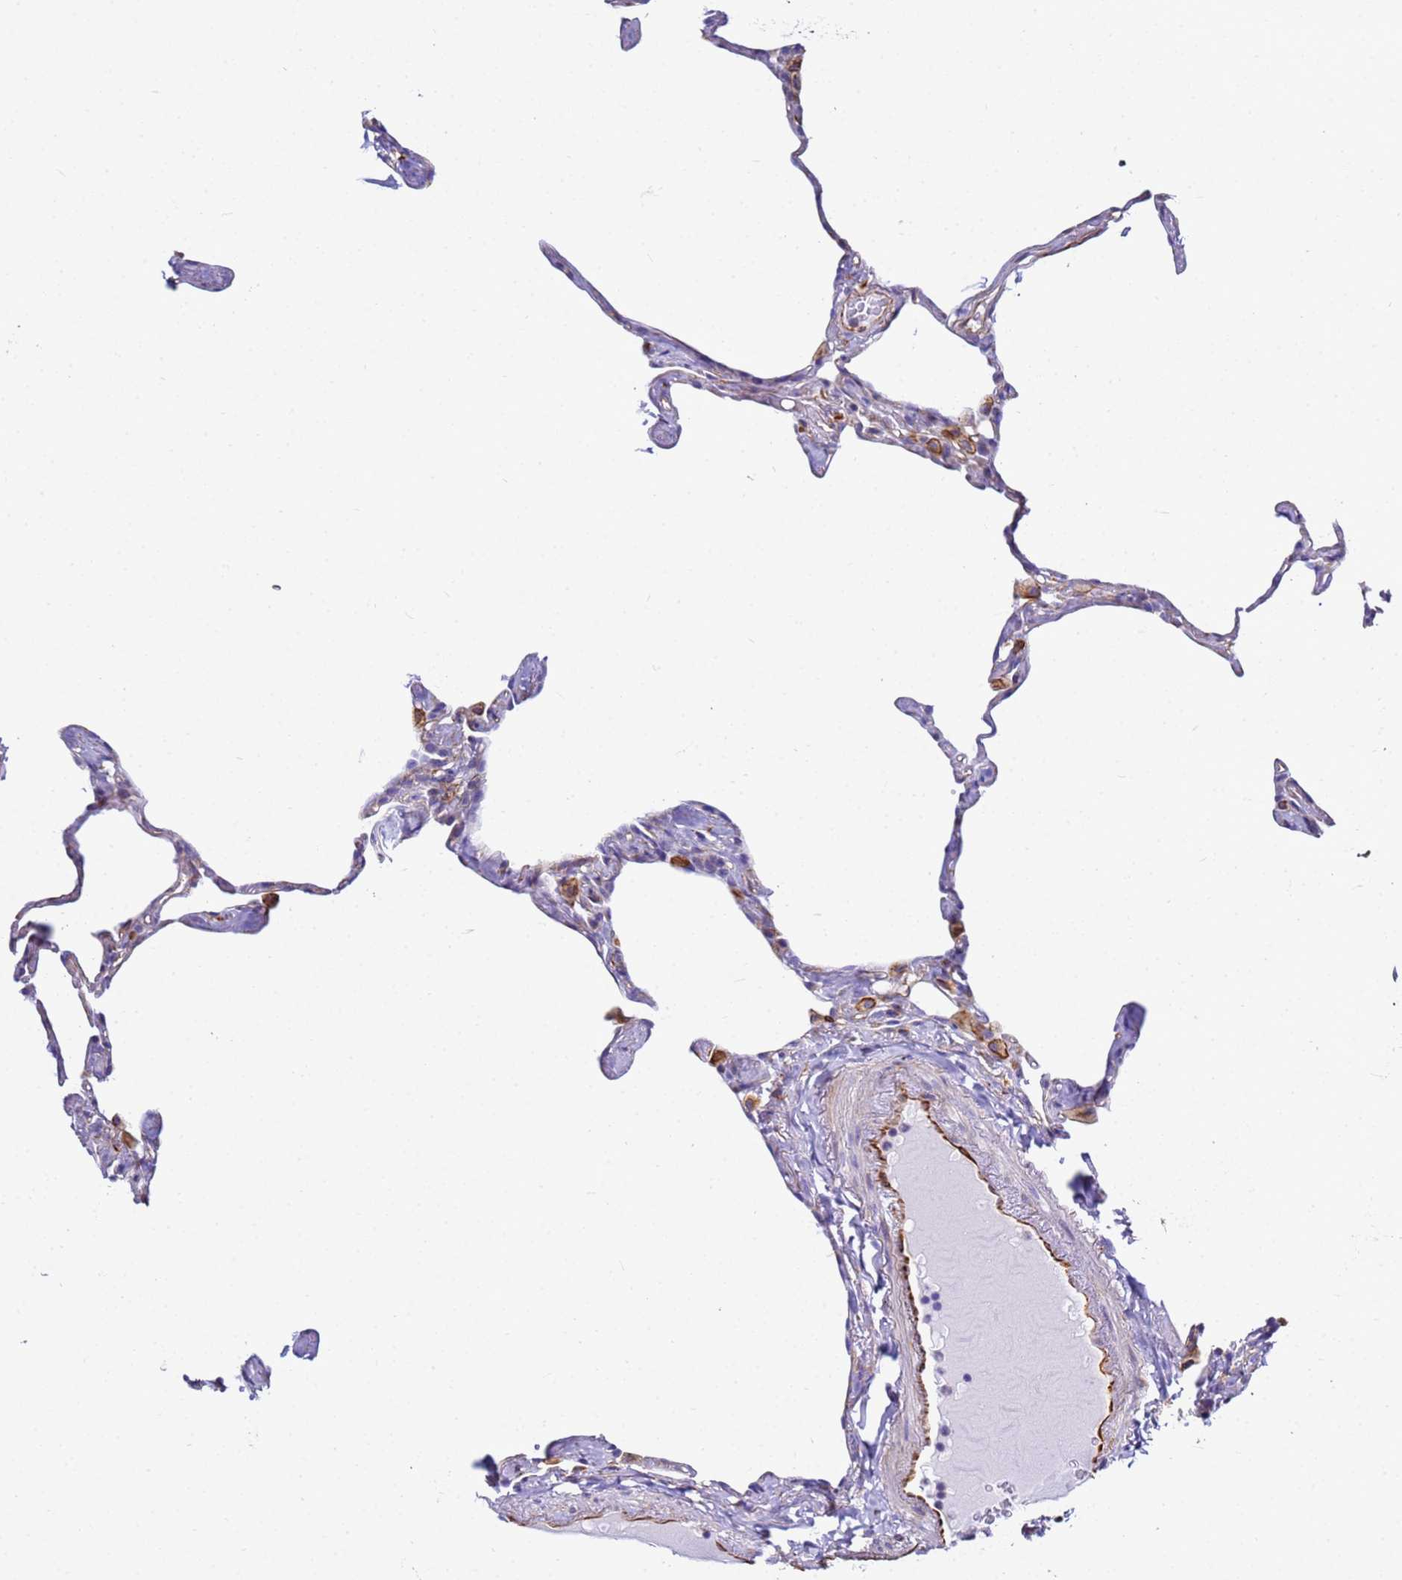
{"staining": {"intensity": "weak", "quantity": "<25%", "location": "cytoplasmic/membranous"}, "tissue": "lung", "cell_type": "Alveolar cells", "image_type": "normal", "snomed": [{"axis": "morphology", "description": "Normal tissue, NOS"}, {"axis": "topography", "description": "Lung"}], "caption": "Immunohistochemical staining of unremarkable human lung displays no significant positivity in alveolar cells. The staining was performed using DAB (3,3'-diaminobenzidine) to visualize the protein expression in brown, while the nuclei were stained in blue with hematoxylin (Magnification: 20x).", "gene": "UBXN2B", "patient": {"sex": "male", "age": 65}}